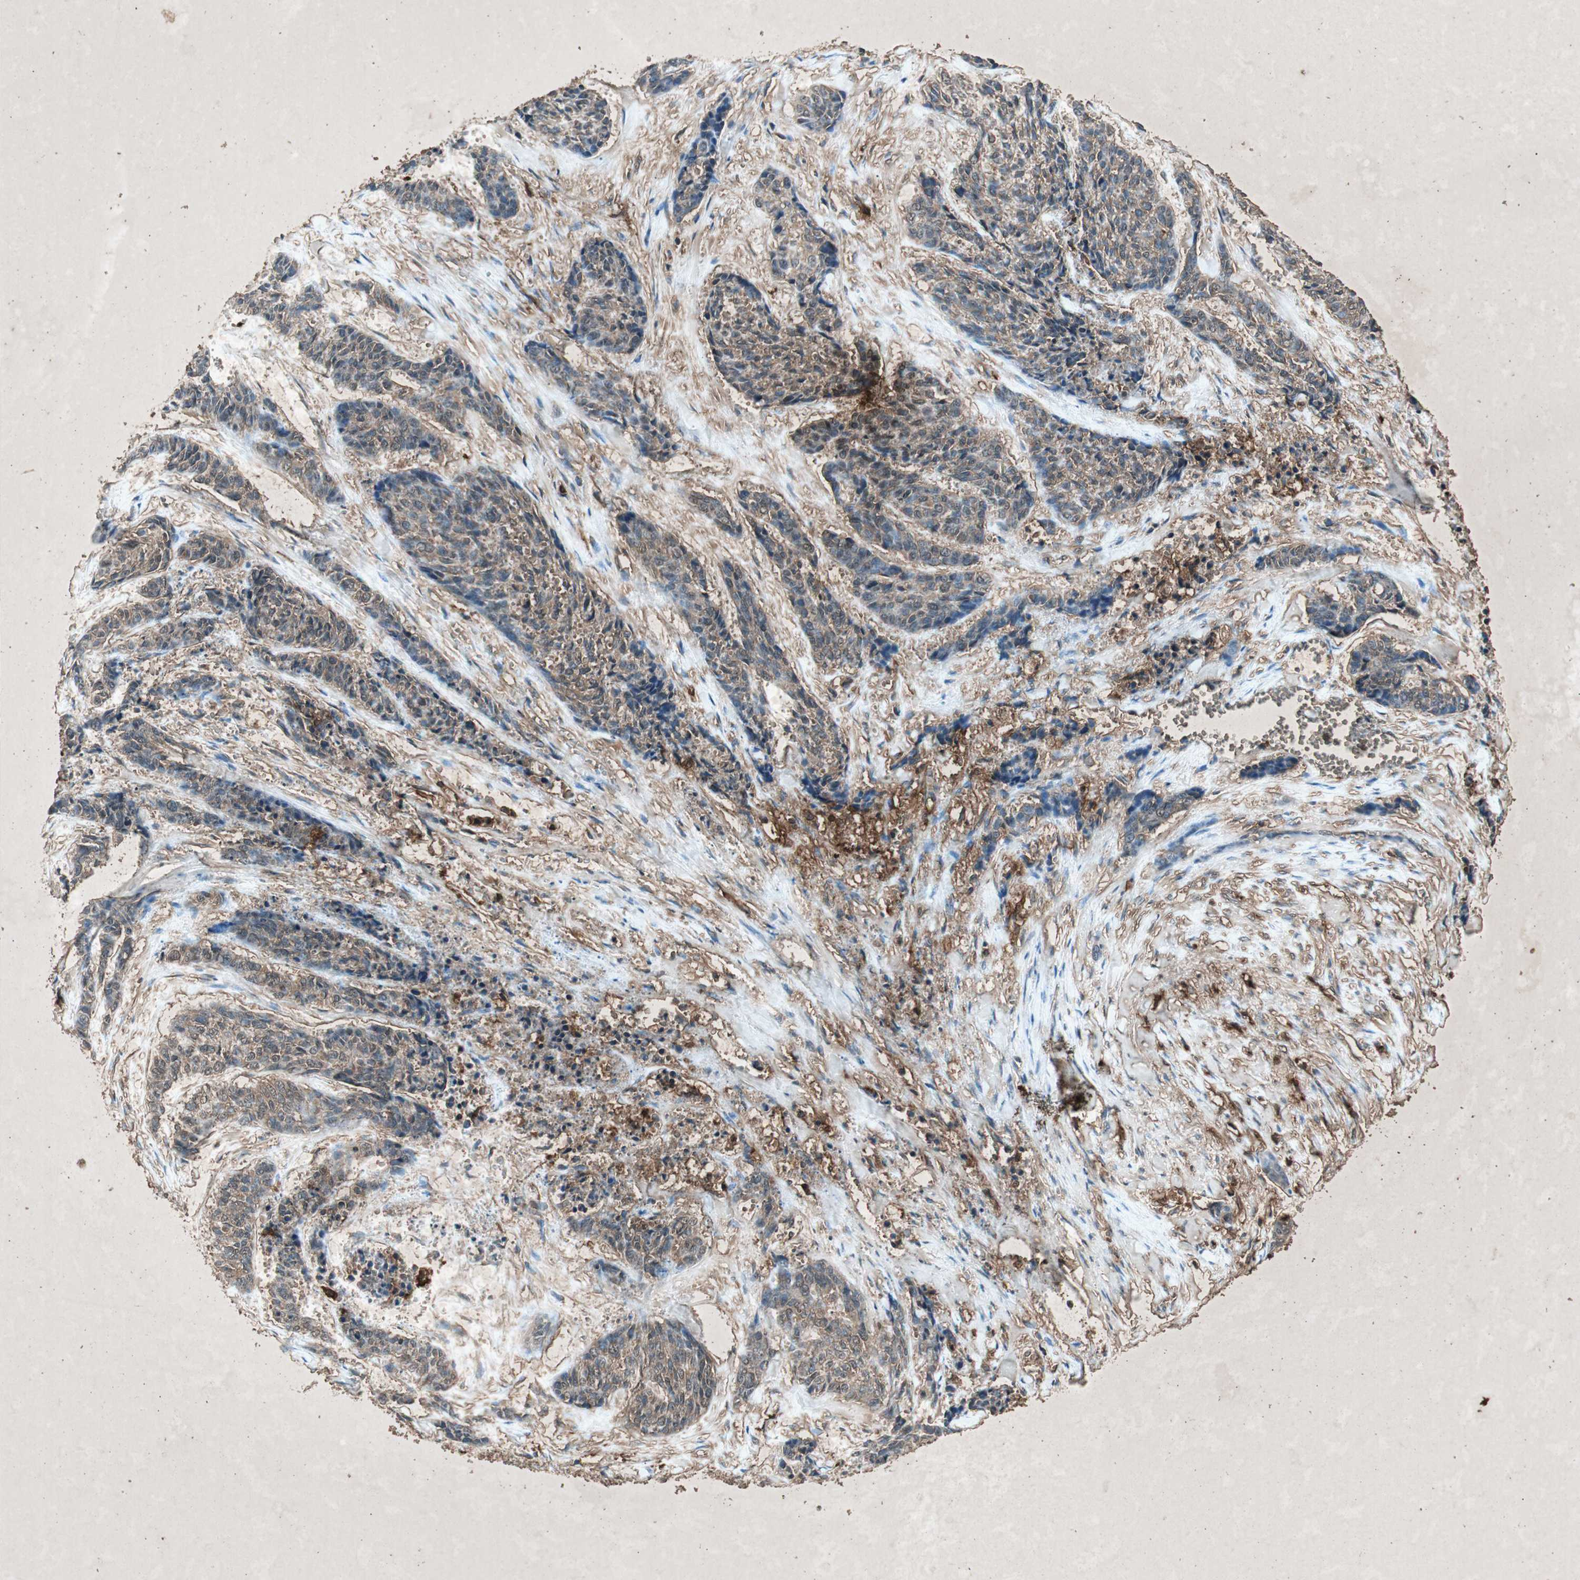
{"staining": {"intensity": "weak", "quantity": "25%-75%", "location": "cytoplasmic/membranous"}, "tissue": "skin cancer", "cell_type": "Tumor cells", "image_type": "cancer", "snomed": [{"axis": "morphology", "description": "Basal cell carcinoma"}, {"axis": "topography", "description": "Skin"}], "caption": "The photomicrograph reveals staining of skin cancer, revealing weak cytoplasmic/membranous protein staining (brown color) within tumor cells. (IHC, brightfield microscopy, high magnification).", "gene": "TYROBP", "patient": {"sex": "female", "age": 64}}